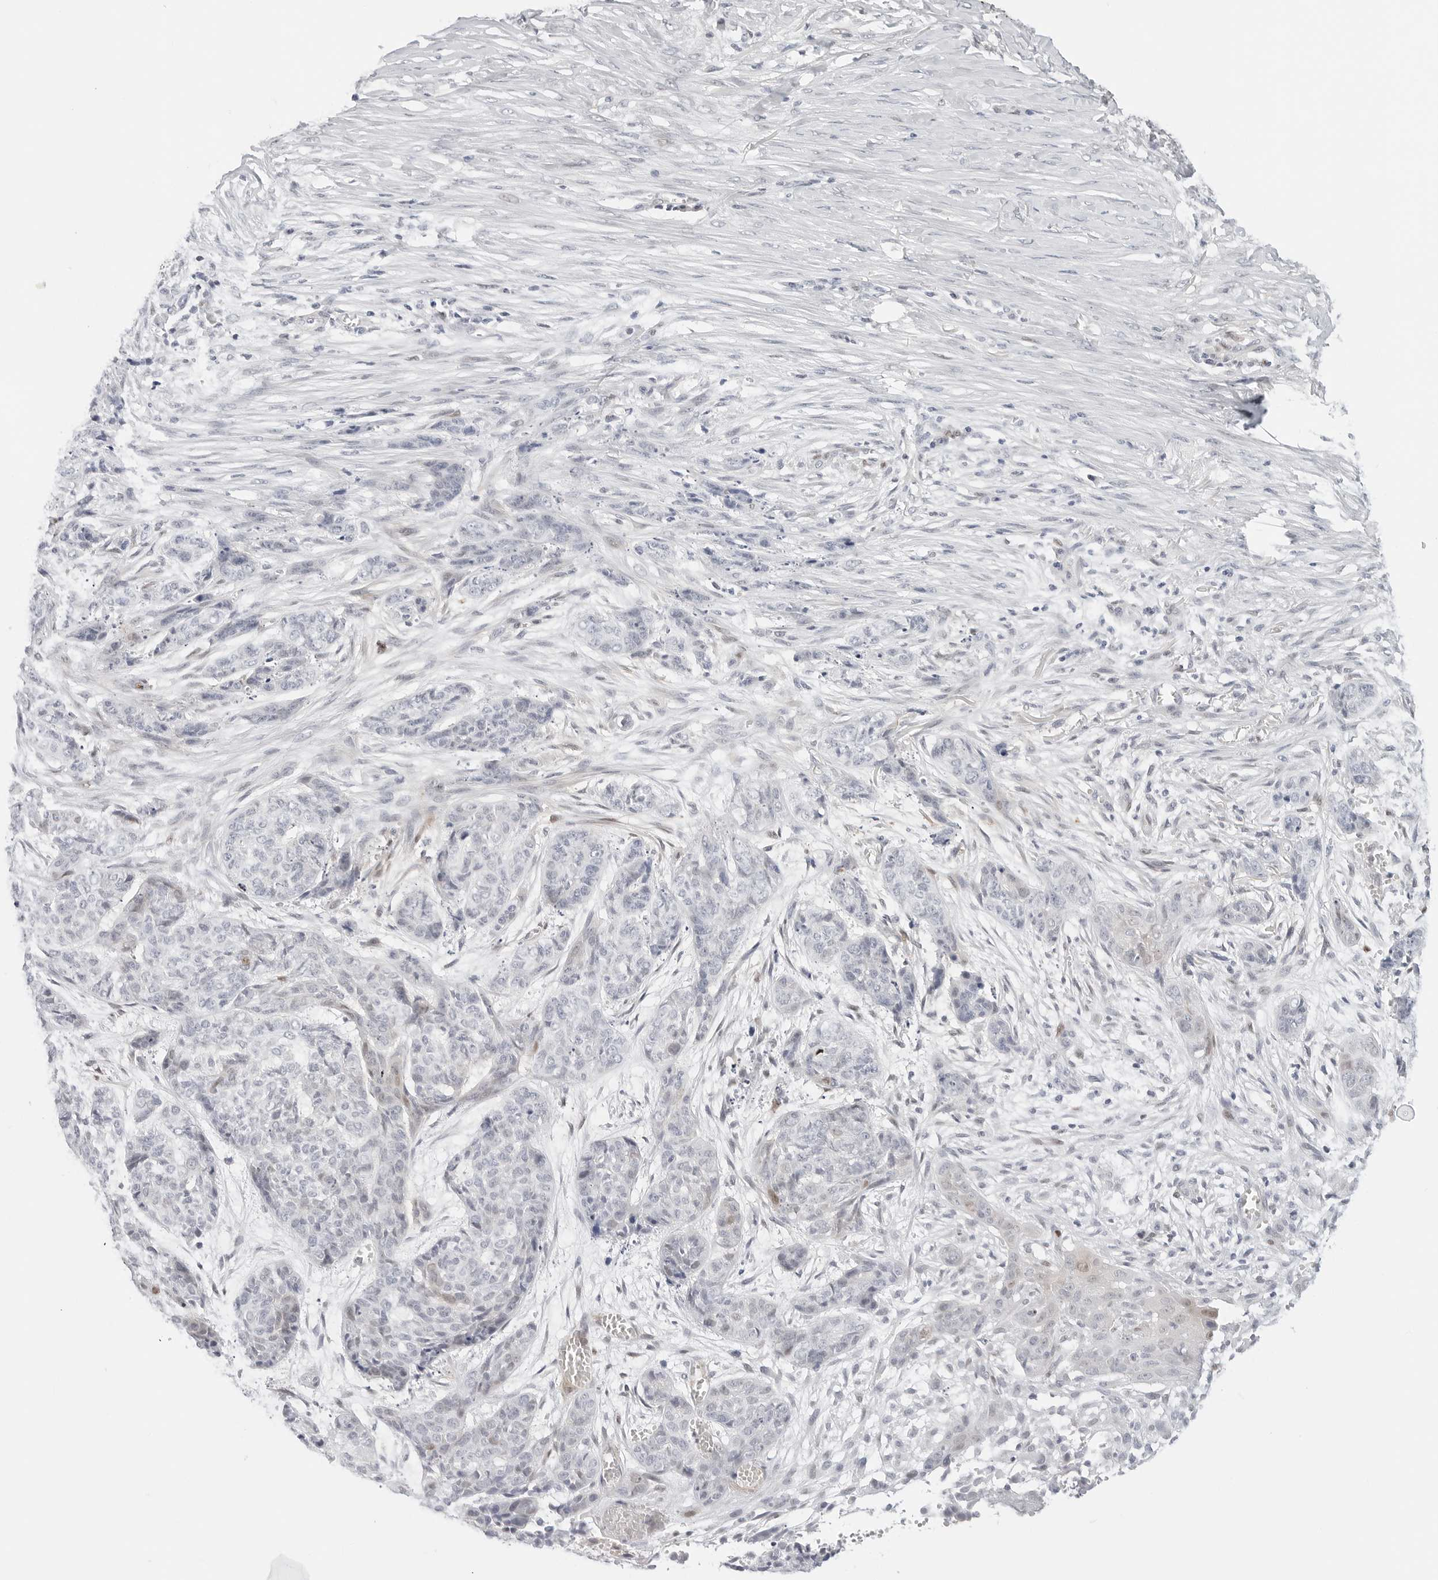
{"staining": {"intensity": "negative", "quantity": "none", "location": "none"}, "tissue": "skin cancer", "cell_type": "Tumor cells", "image_type": "cancer", "snomed": [{"axis": "morphology", "description": "Basal cell carcinoma"}, {"axis": "topography", "description": "Skin"}], "caption": "There is no significant positivity in tumor cells of skin basal cell carcinoma.", "gene": "SPIDR", "patient": {"sex": "female", "age": 64}}